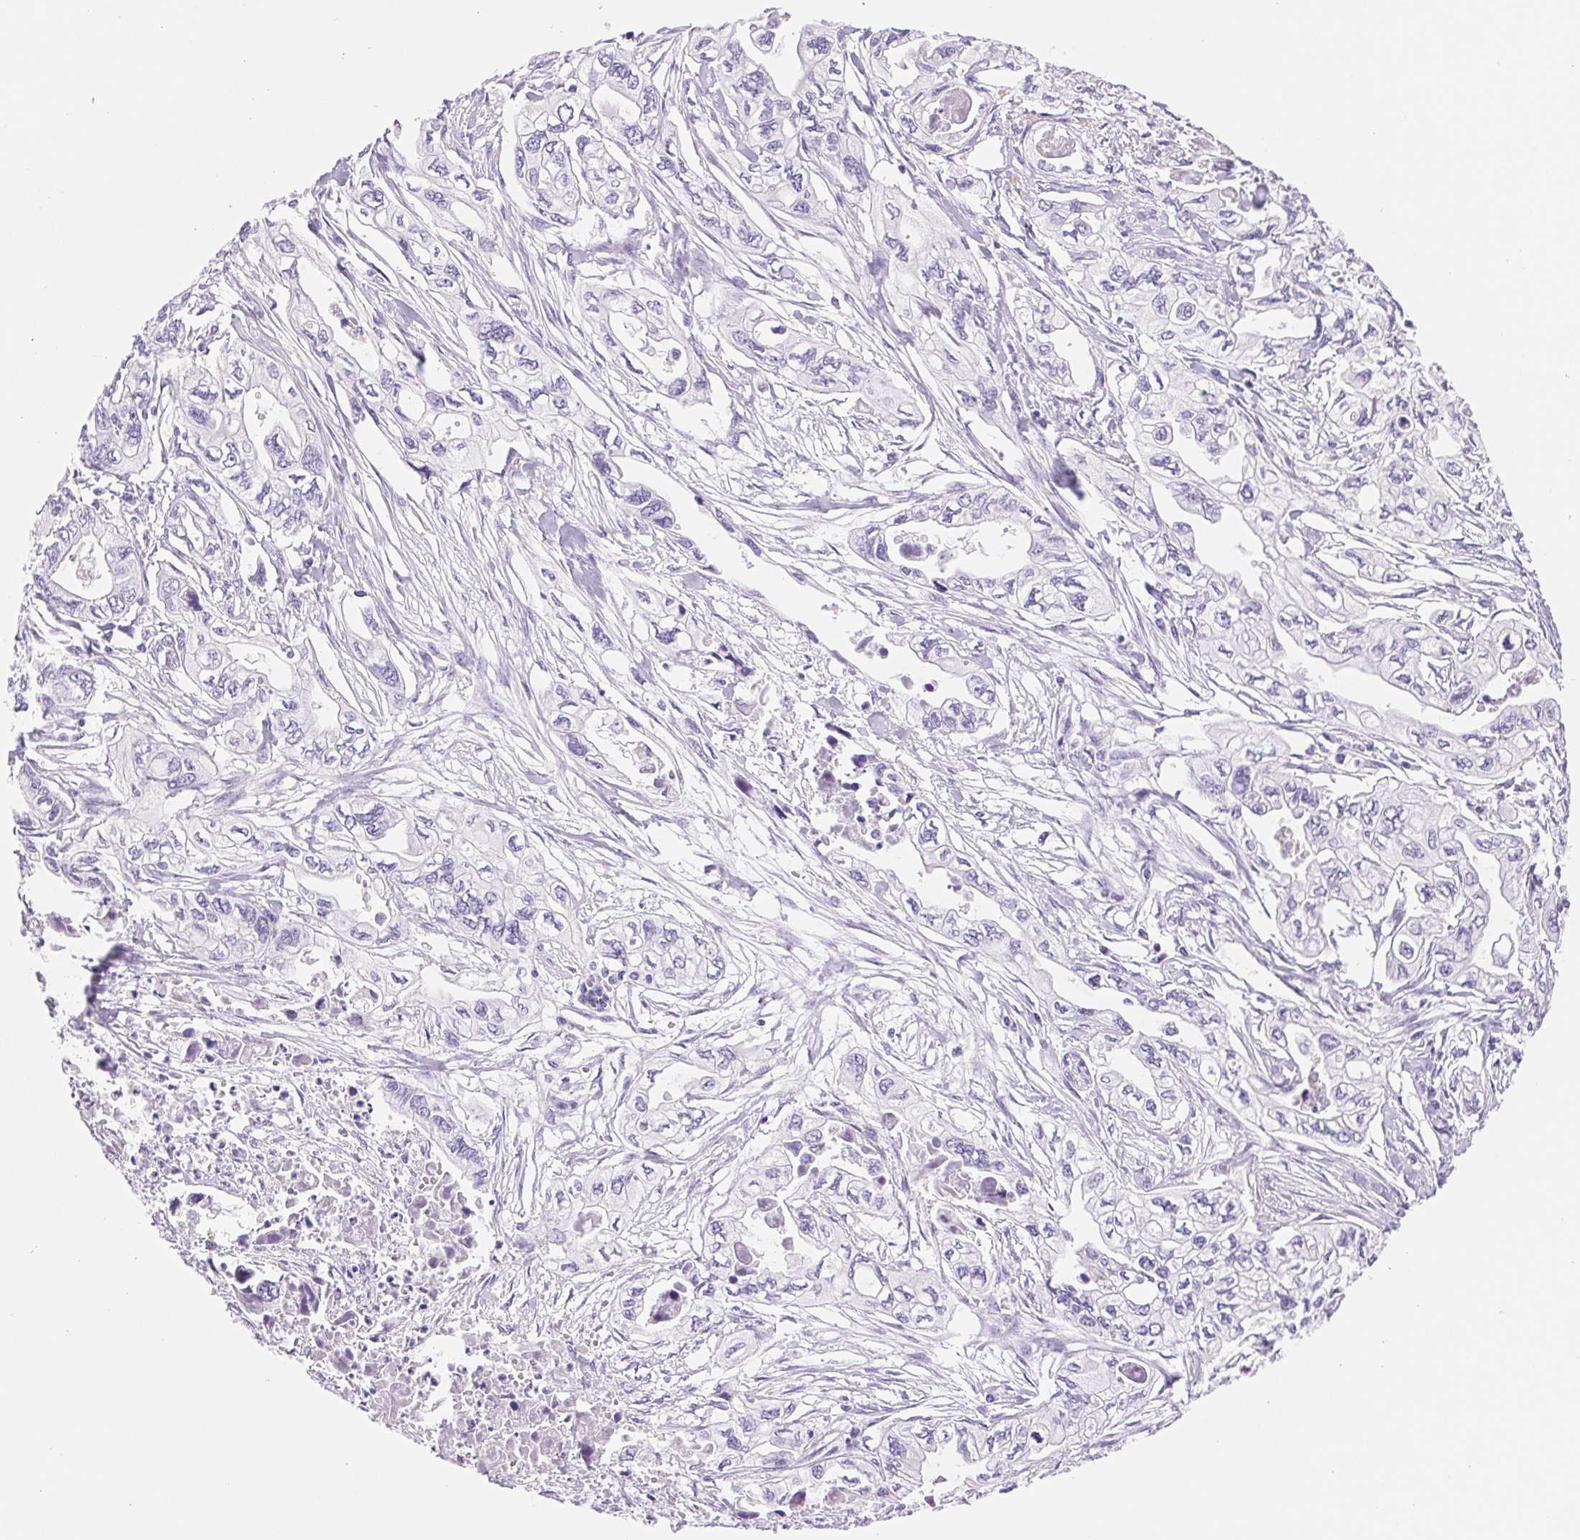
{"staining": {"intensity": "negative", "quantity": "none", "location": "none"}, "tissue": "pancreatic cancer", "cell_type": "Tumor cells", "image_type": "cancer", "snomed": [{"axis": "morphology", "description": "Adenocarcinoma, NOS"}, {"axis": "topography", "description": "Pancreas"}], "caption": "A high-resolution image shows immunohistochemistry (IHC) staining of pancreatic adenocarcinoma, which reveals no significant positivity in tumor cells.", "gene": "ASGR2", "patient": {"sex": "male", "age": 68}}